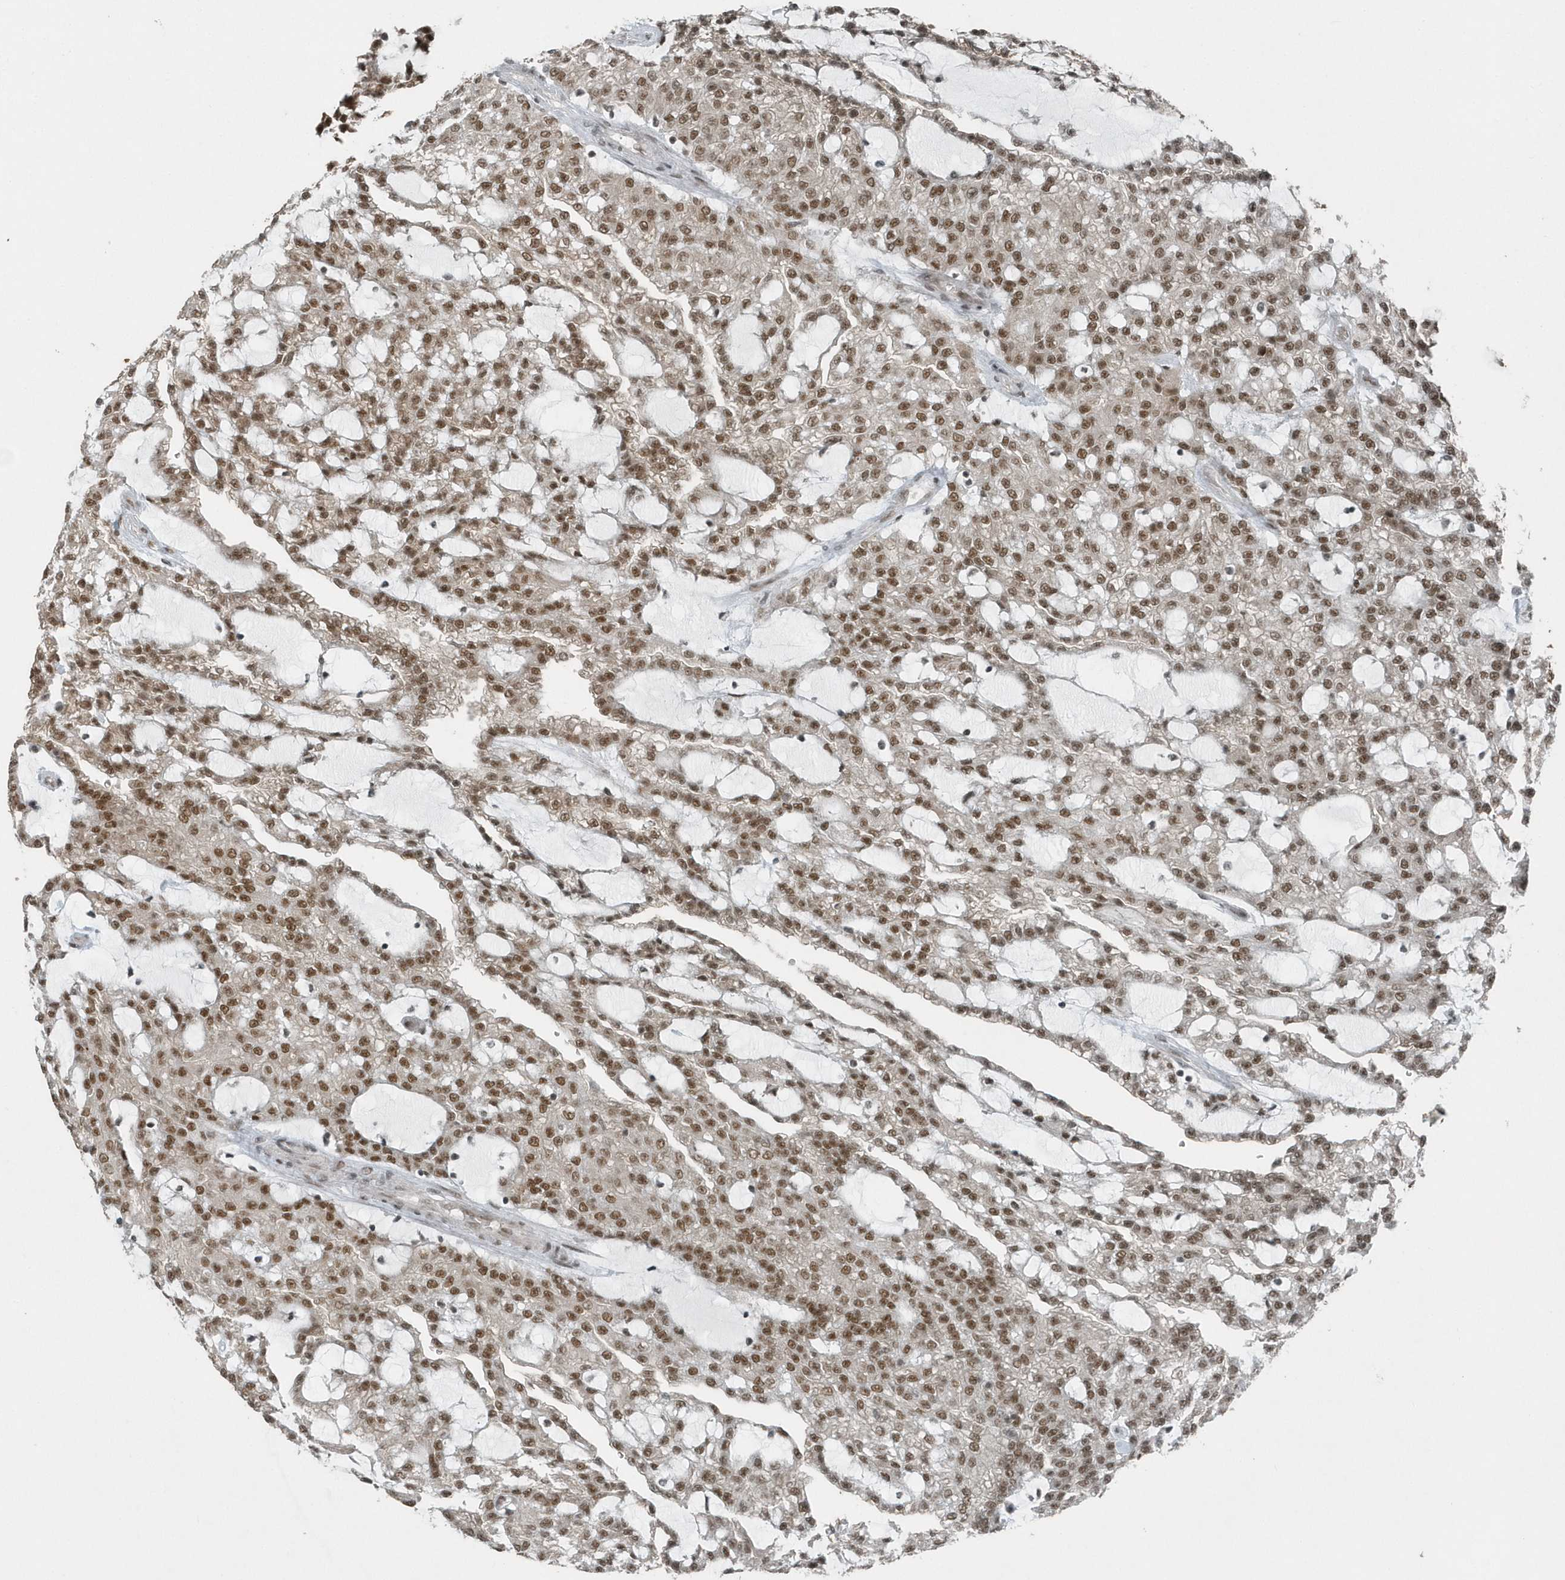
{"staining": {"intensity": "moderate", "quantity": ">75%", "location": "nuclear"}, "tissue": "renal cancer", "cell_type": "Tumor cells", "image_type": "cancer", "snomed": [{"axis": "morphology", "description": "Adenocarcinoma, NOS"}, {"axis": "topography", "description": "Kidney"}], "caption": "Adenocarcinoma (renal) stained with DAB immunohistochemistry demonstrates medium levels of moderate nuclear expression in approximately >75% of tumor cells. The protein of interest is stained brown, and the nuclei are stained in blue (DAB (3,3'-diaminobenzidine) IHC with brightfield microscopy, high magnification).", "gene": "YTHDC1", "patient": {"sex": "male", "age": 63}}